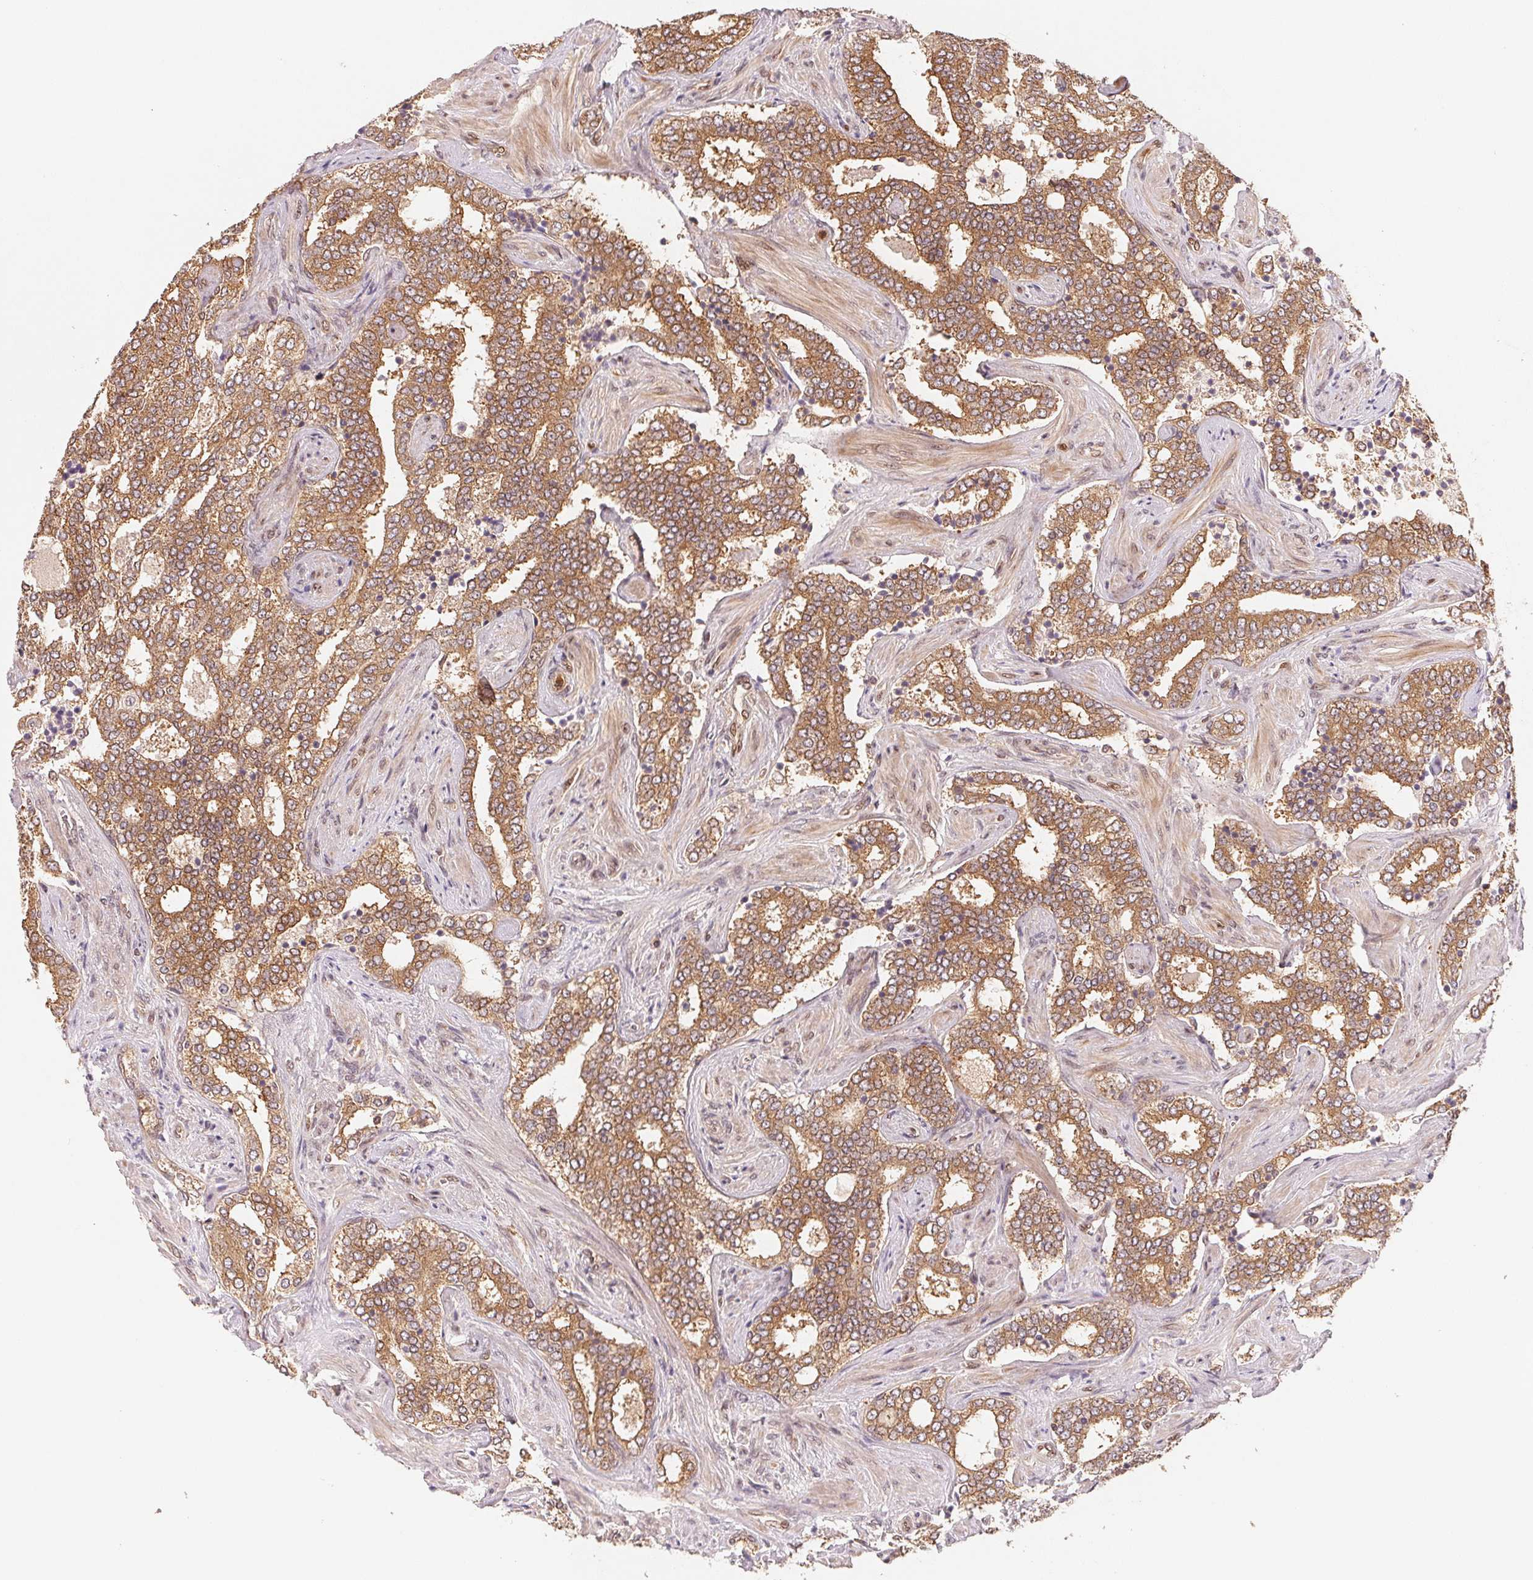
{"staining": {"intensity": "moderate", "quantity": ">75%", "location": "cytoplasmic/membranous,nuclear"}, "tissue": "prostate cancer", "cell_type": "Tumor cells", "image_type": "cancer", "snomed": [{"axis": "morphology", "description": "Adenocarcinoma, High grade"}, {"axis": "topography", "description": "Prostate"}], "caption": "Prostate cancer stained with immunohistochemistry (IHC) demonstrates moderate cytoplasmic/membranous and nuclear staining in about >75% of tumor cells. (DAB (3,3'-diaminobenzidine) IHC, brown staining for protein, blue staining for nuclei).", "gene": "CCDC102B", "patient": {"sex": "male", "age": 60}}